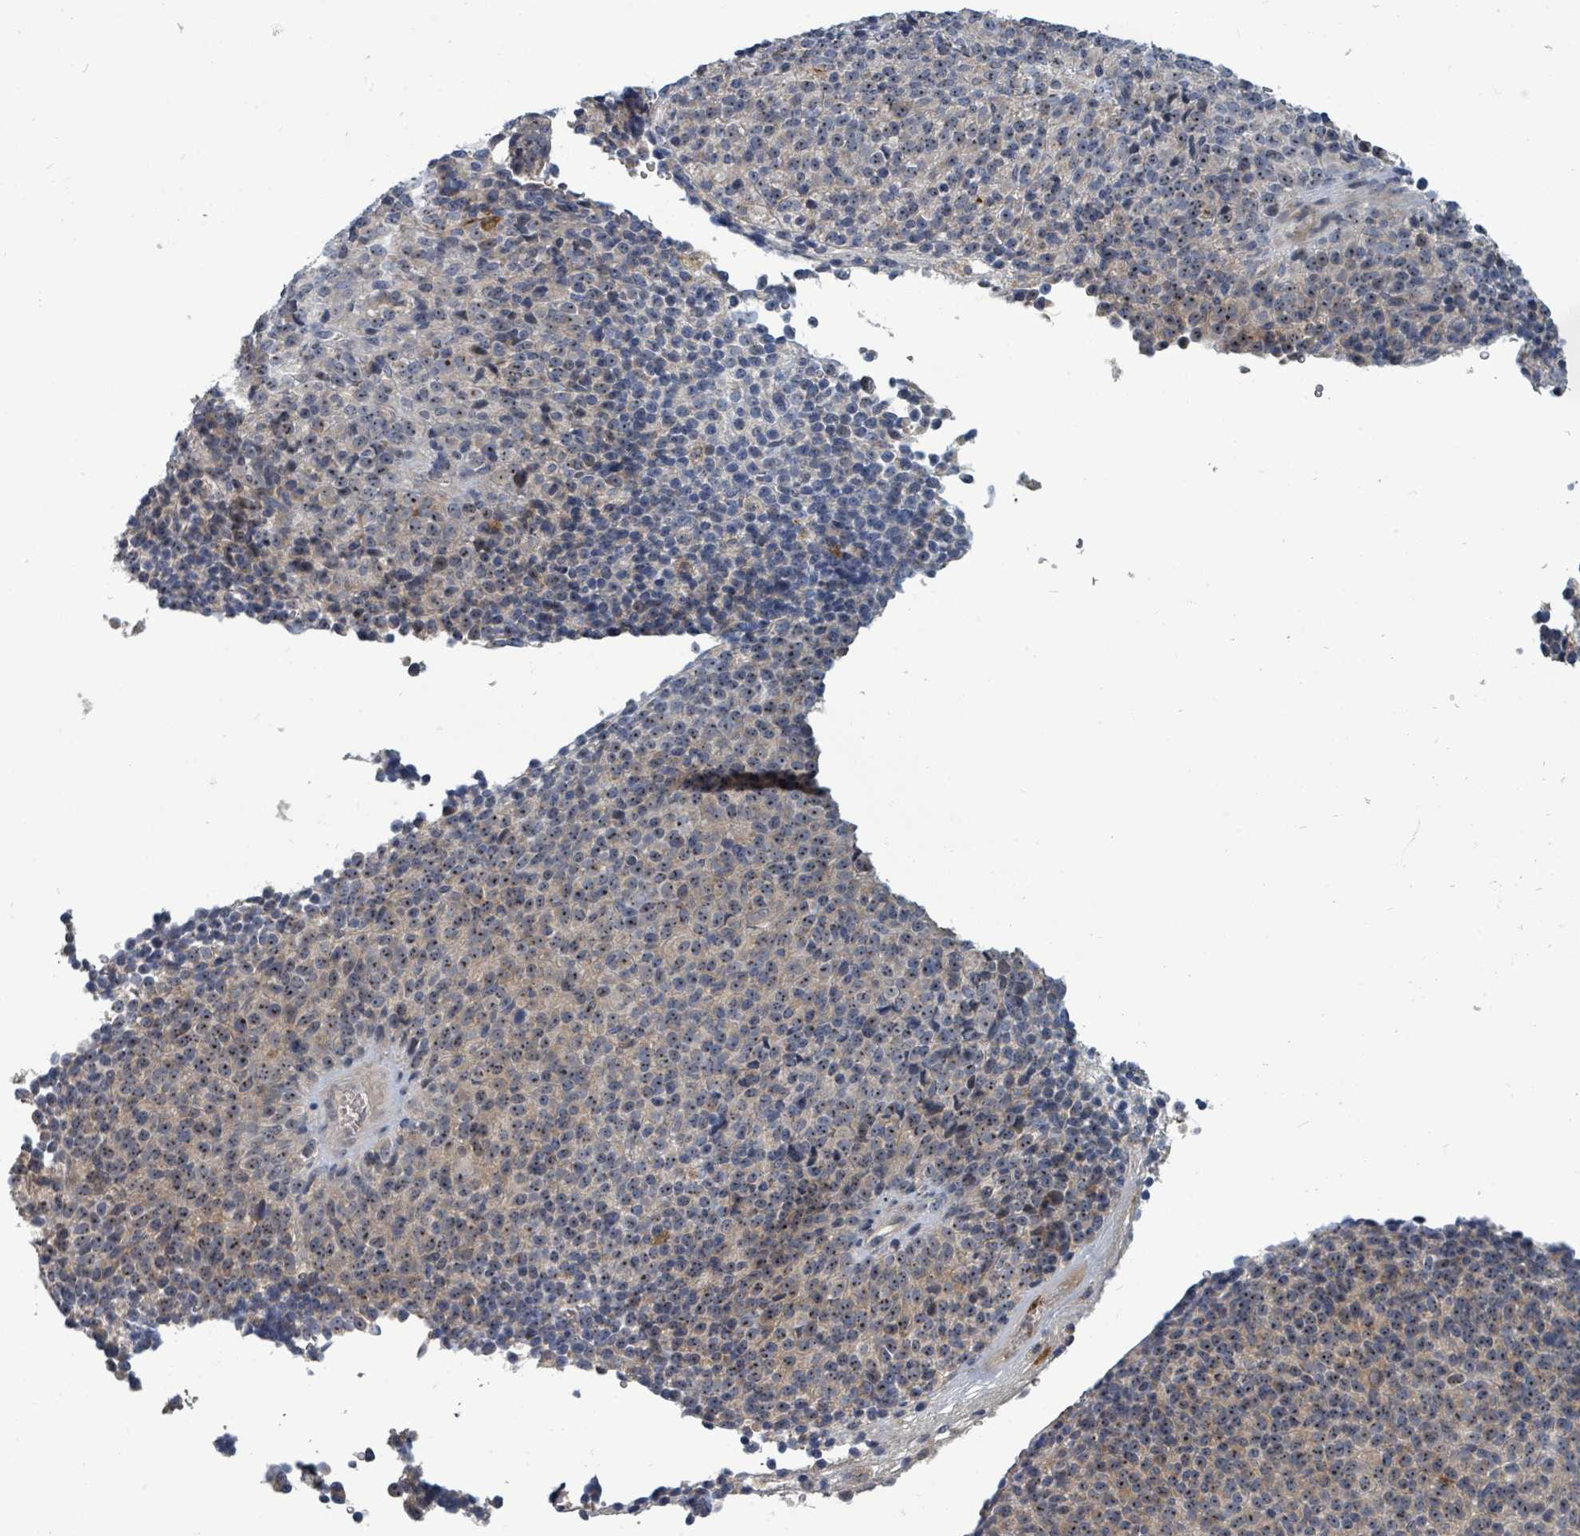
{"staining": {"intensity": "moderate", "quantity": "25%-75%", "location": "nuclear"}, "tissue": "melanoma", "cell_type": "Tumor cells", "image_type": "cancer", "snomed": [{"axis": "morphology", "description": "Malignant melanoma, Metastatic site"}, {"axis": "topography", "description": "Brain"}], "caption": "IHC (DAB) staining of melanoma shows moderate nuclear protein staining in approximately 25%-75% of tumor cells.", "gene": "TRDMT1", "patient": {"sex": "female", "age": 56}}